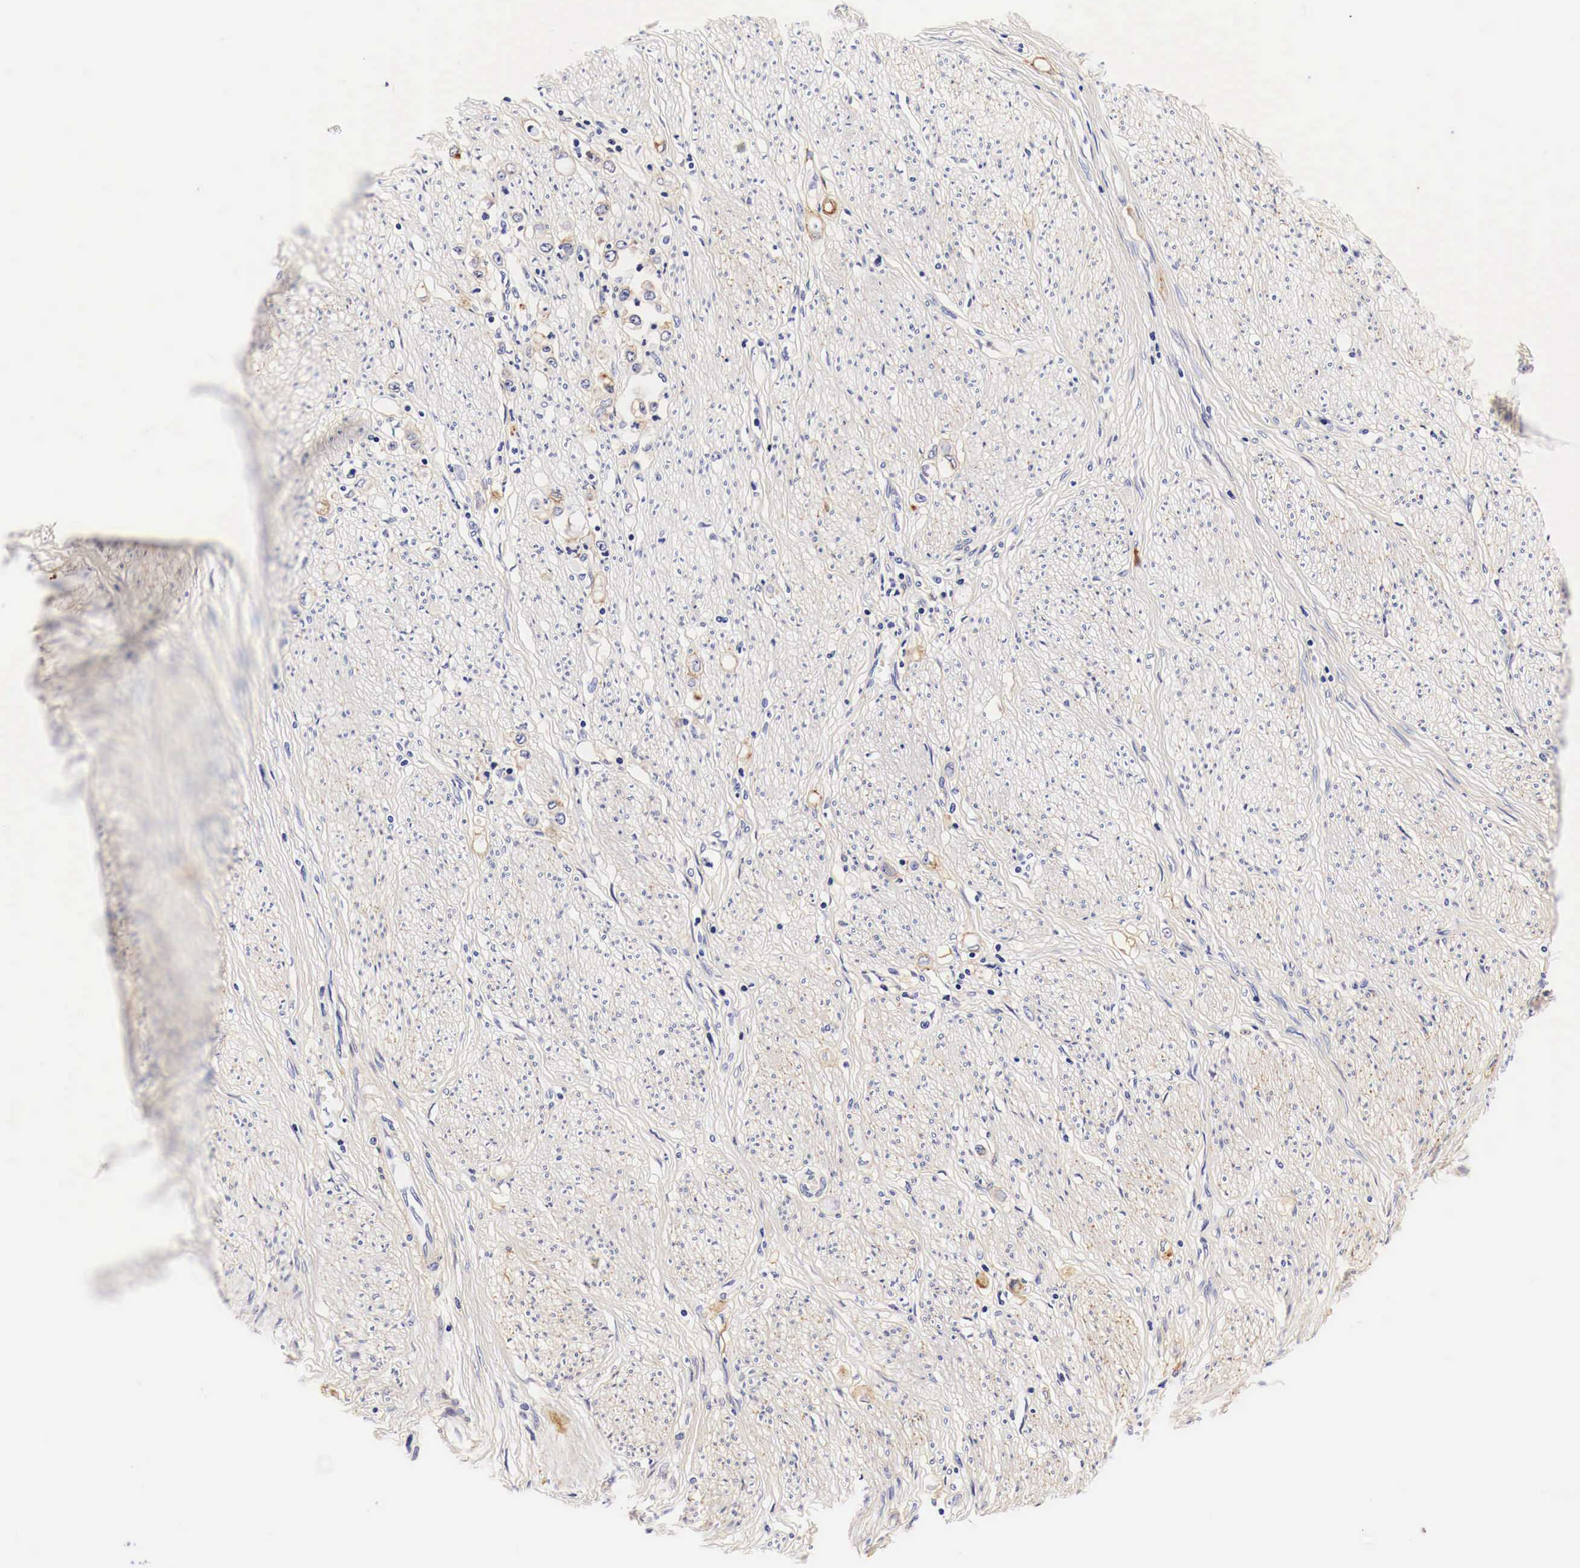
{"staining": {"intensity": "negative", "quantity": "none", "location": "none"}, "tissue": "stomach cancer", "cell_type": "Tumor cells", "image_type": "cancer", "snomed": [{"axis": "morphology", "description": "Adenocarcinoma, NOS"}, {"axis": "topography", "description": "Stomach"}], "caption": "DAB (3,3'-diaminobenzidine) immunohistochemical staining of human adenocarcinoma (stomach) displays no significant expression in tumor cells.", "gene": "EGFR", "patient": {"sex": "male", "age": 72}}